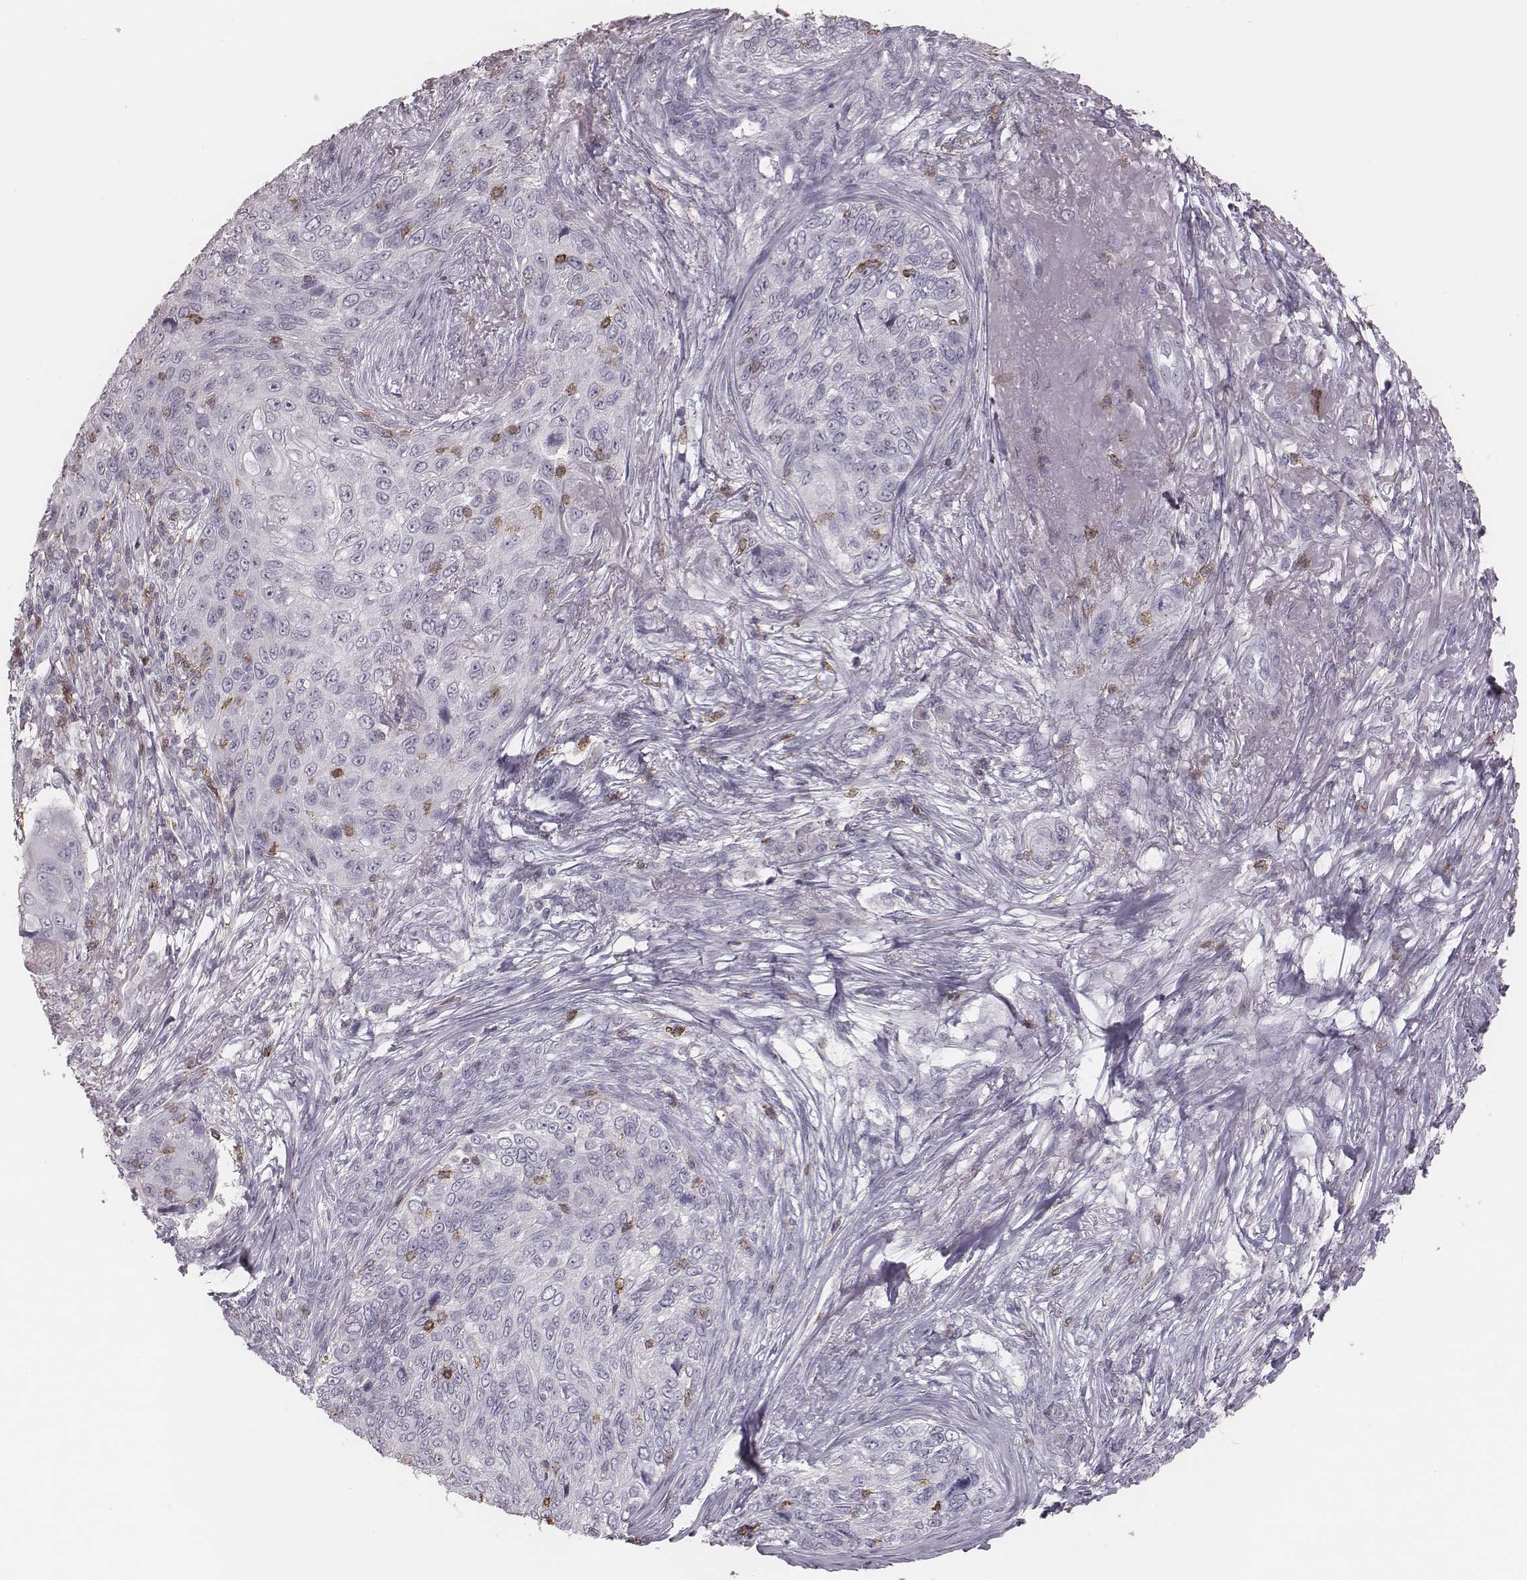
{"staining": {"intensity": "negative", "quantity": "none", "location": "none"}, "tissue": "skin cancer", "cell_type": "Tumor cells", "image_type": "cancer", "snomed": [{"axis": "morphology", "description": "Squamous cell carcinoma, NOS"}, {"axis": "topography", "description": "Skin"}], "caption": "Squamous cell carcinoma (skin) stained for a protein using immunohistochemistry (IHC) displays no staining tumor cells.", "gene": "PDCD1", "patient": {"sex": "male", "age": 92}}